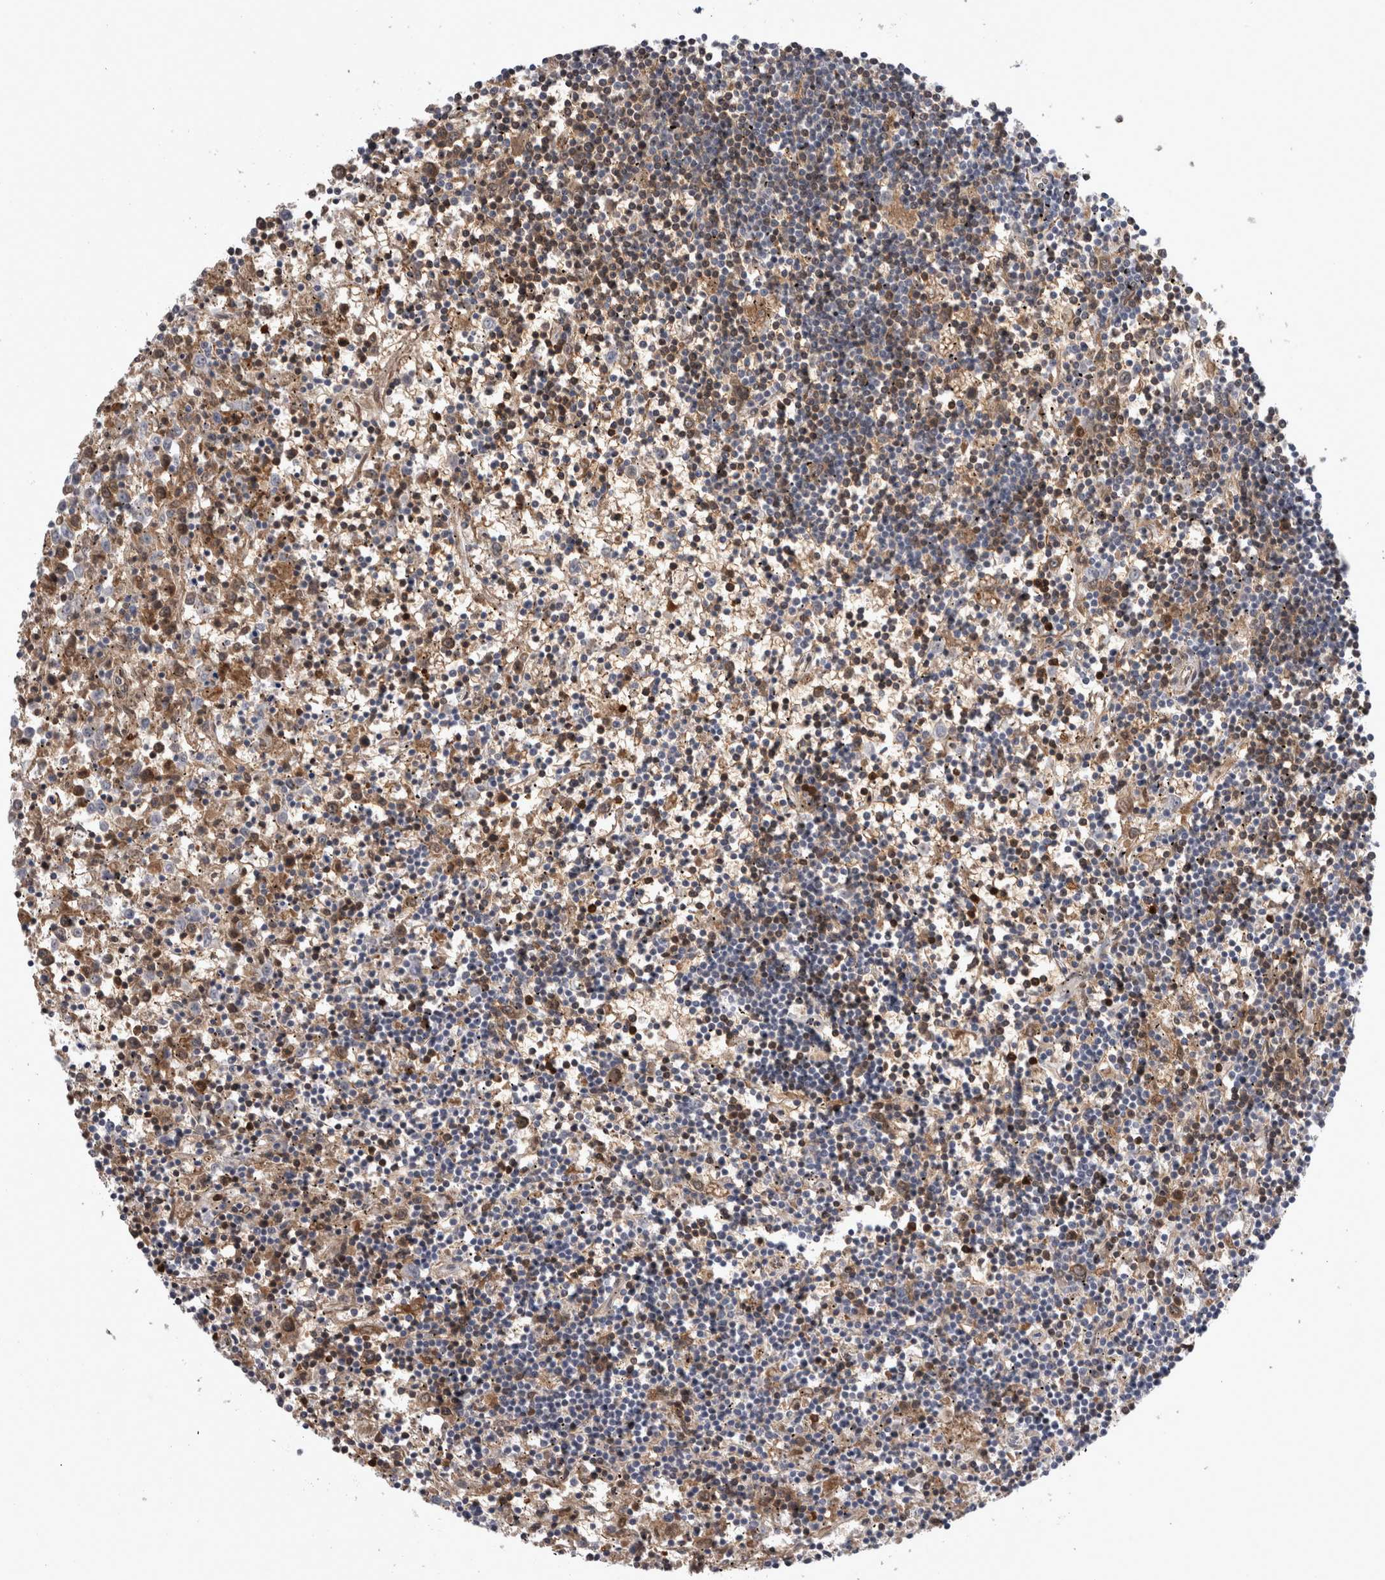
{"staining": {"intensity": "weak", "quantity": "<25%", "location": "nuclear"}, "tissue": "lymphoma", "cell_type": "Tumor cells", "image_type": "cancer", "snomed": [{"axis": "morphology", "description": "Malignant lymphoma, non-Hodgkin's type, Low grade"}, {"axis": "topography", "description": "Spleen"}], "caption": "Immunohistochemistry (IHC) of human lymphoma displays no staining in tumor cells. (DAB immunohistochemistry (IHC) visualized using brightfield microscopy, high magnification).", "gene": "PEBP4", "patient": {"sex": "male", "age": 76}}